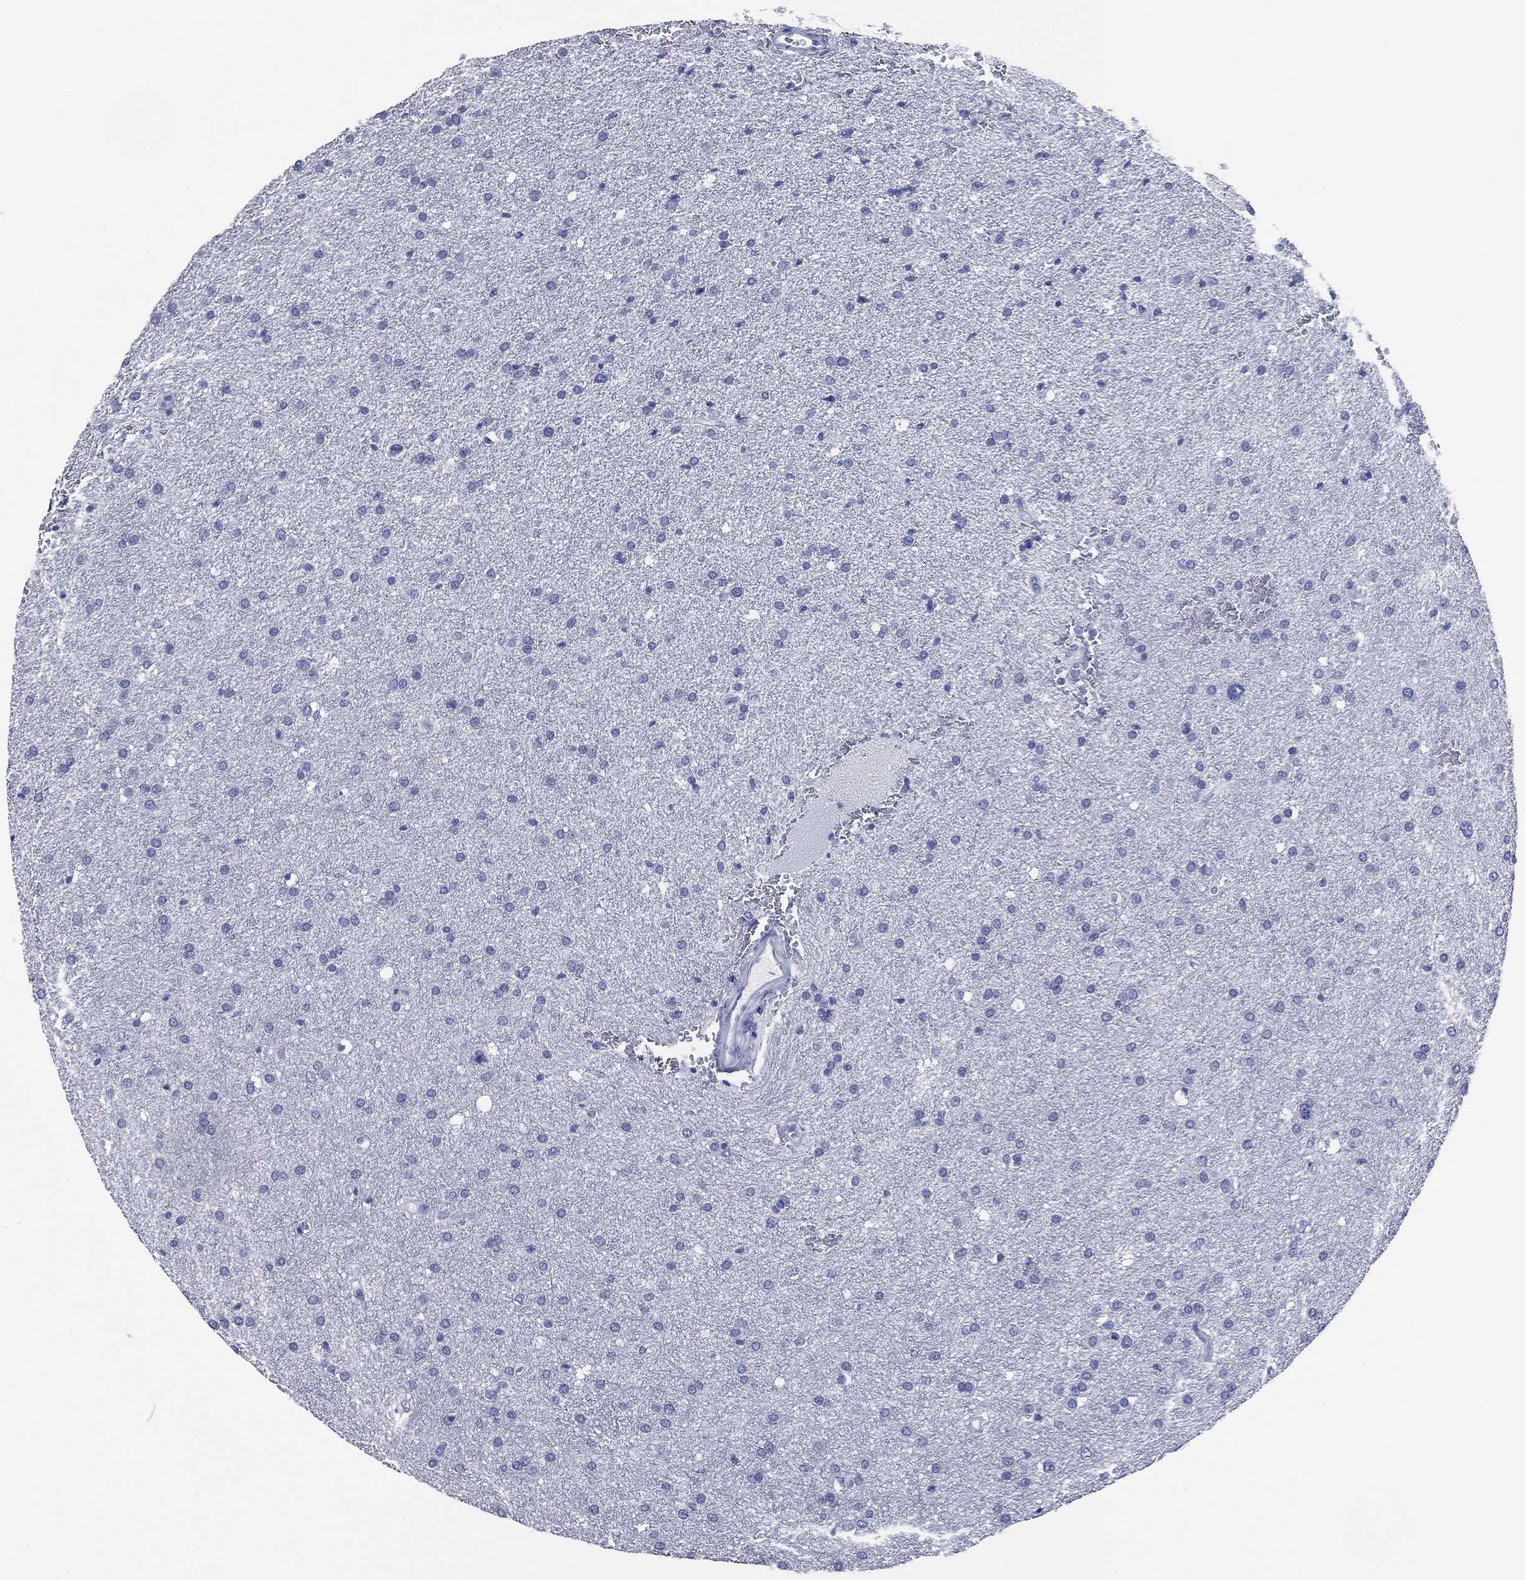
{"staining": {"intensity": "negative", "quantity": "none", "location": "none"}, "tissue": "glioma", "cell_type": "Tumor cells", "image_type": "cancer", "snomed": [{"axis": "morphology", "description": "Glioma, malignant, Low grade"}, {"axis": "topography", "description": "Brain"}], "caption": "IHC image of human low-grade glioma (malignant) stained for a protein (brown), which shows no staining in tumor cells.", "gene": "ATP2A1", "patient": {"sex": "female", "age": 37}}